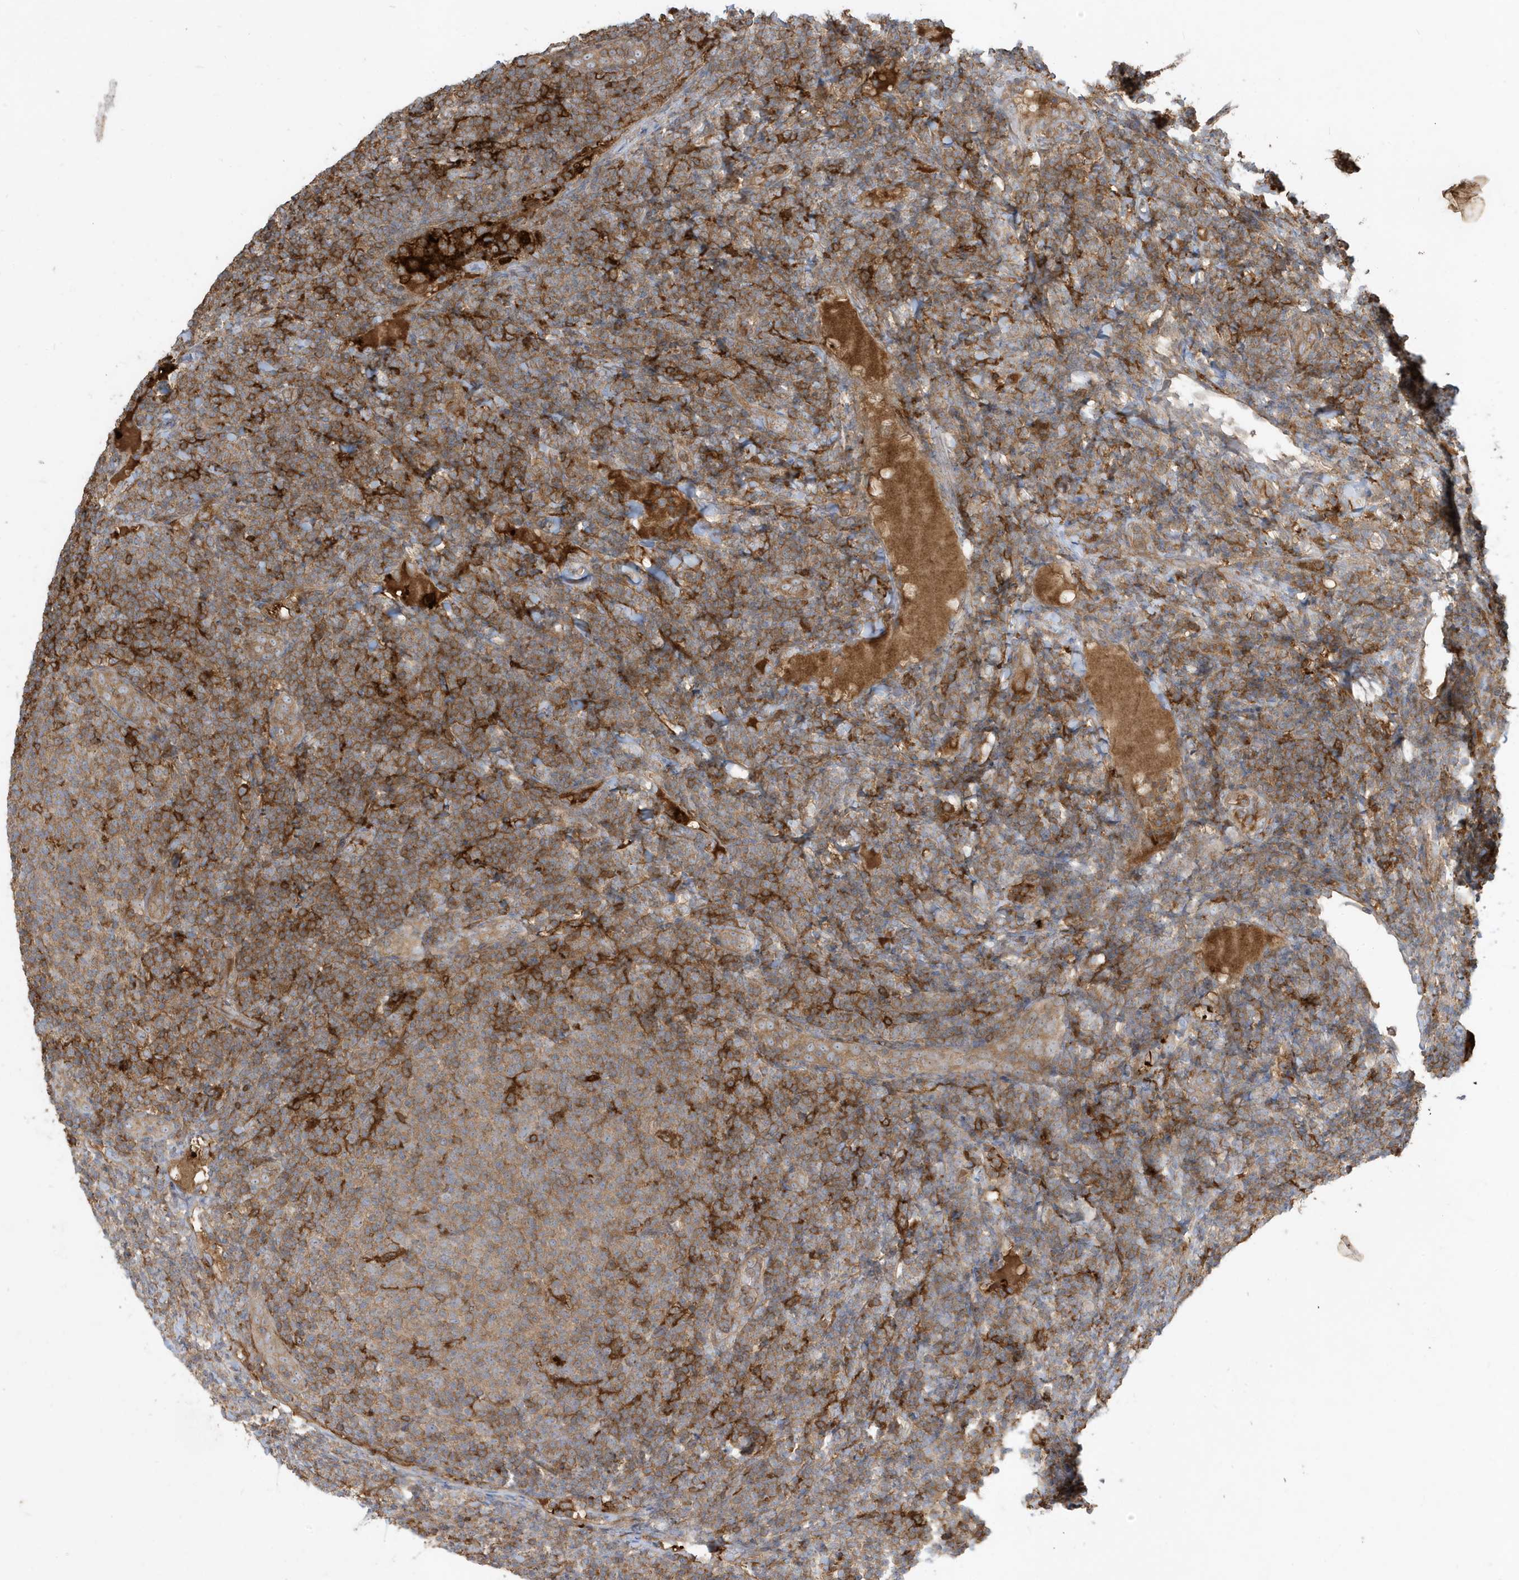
{"staining": {"intensity": "moderate", "quantity": "25%-75%", "location": "cytoplasmic/membranous"}, "tissue": "lymphoma", "cell_type": "Tumor cells", "image_type": "cancer", "snomed": [{"axis": "morphology", "description": "Malignant lymphoma, non-Hodgkin's type, Low grade"}, {"axis": "topography", "description": "Lymph node"}], "caption": "Protein staining exhibits moderate cytoplasmic/membranous staining in about 25%-75% of tumor cells in malignant lymphoma, non-Hodgkin's type (low-grade).", "gene": "ABTB1", "patient": {"sex": "male", "age": 66}}